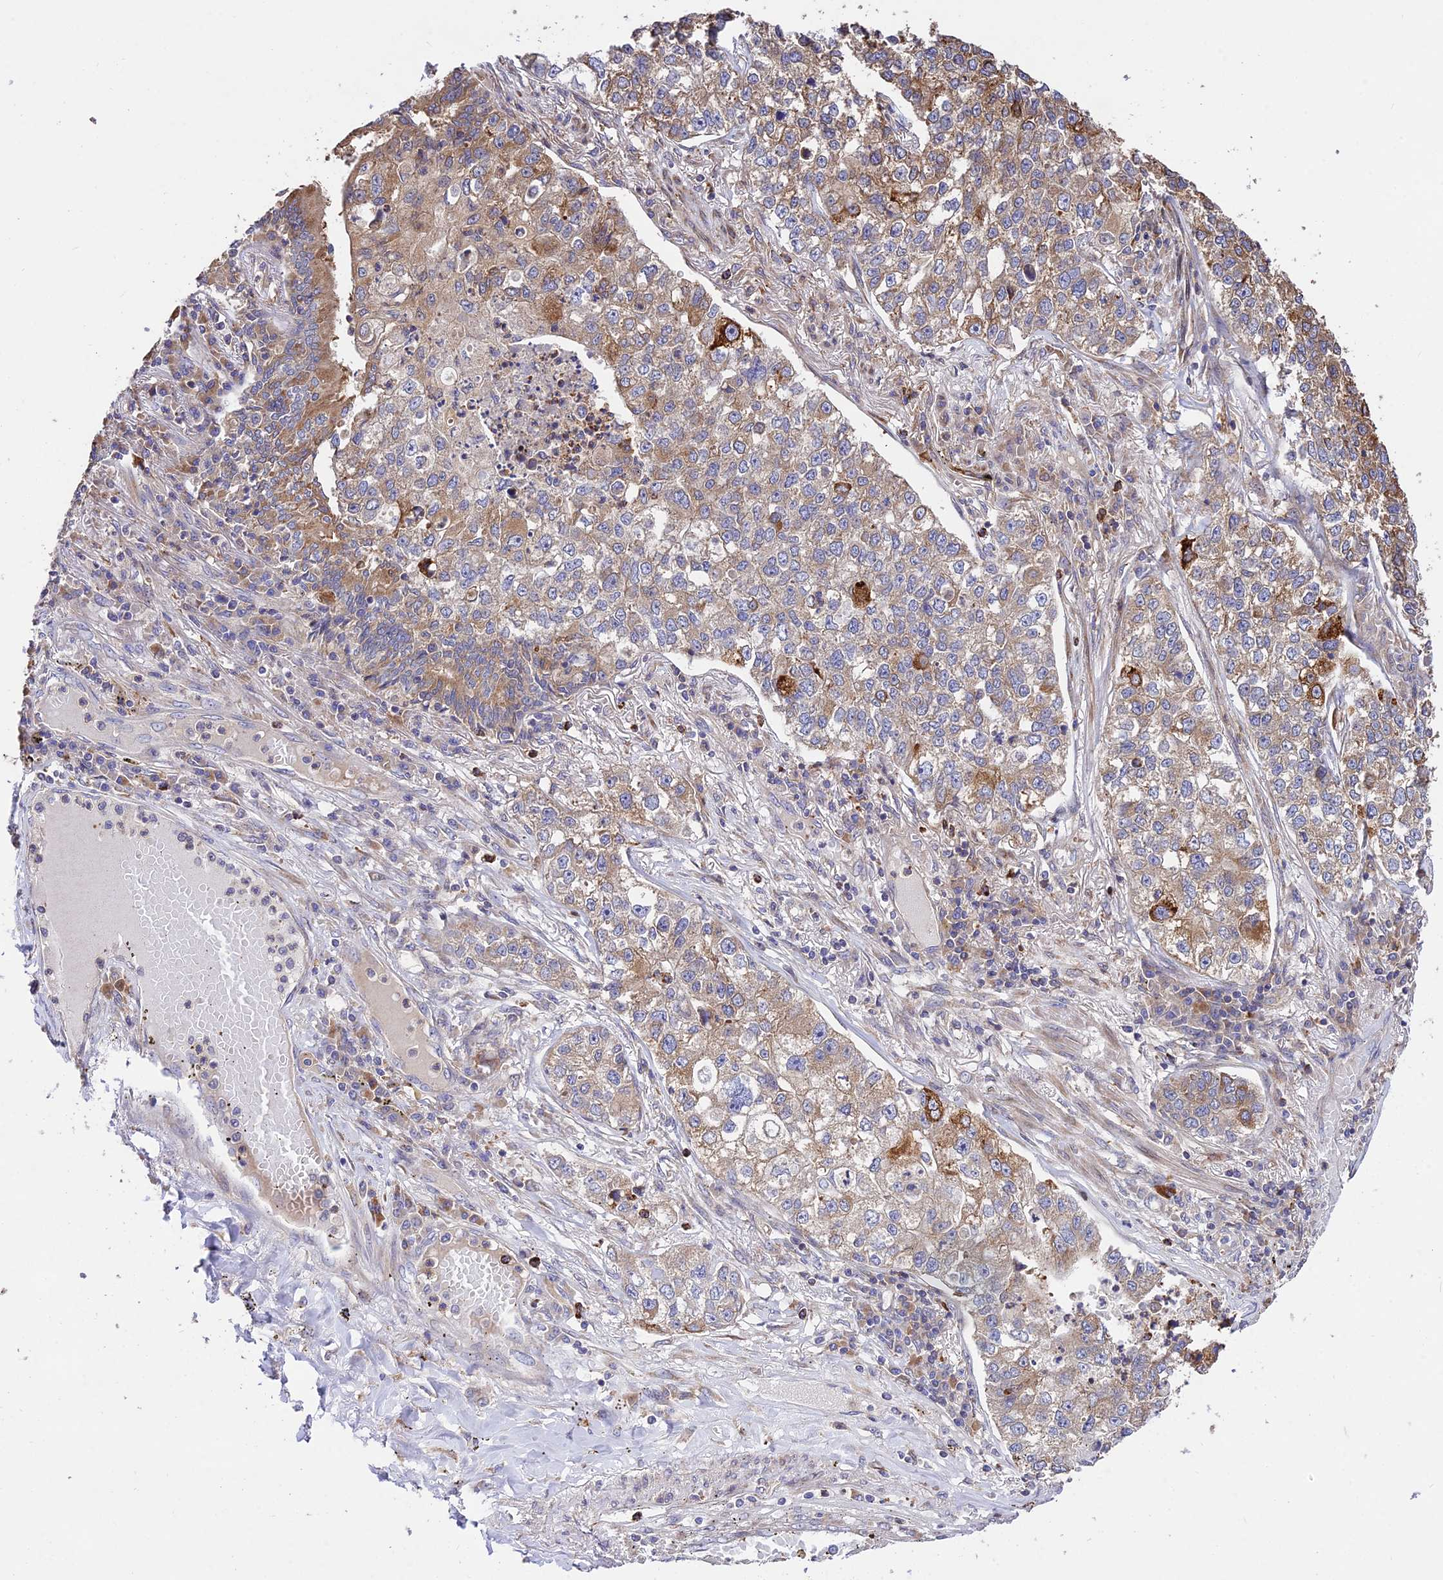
{"staining": {"intensity": "strong", "quantity": "25%-75%", "location": "cytoplasmic/membranous"}, "tissue": "lung cancer", "cell_type": "Tumor cells", "image_type": "cancer", "snomed": [{"axis": "morphology", "description": "Adenocarcinoma, NOS"}, {"axis": "topography", "description": "Lung"}], "caption": "Immunohistochemistry (DAB) staining of human adenocarcinoma (lung) displays strong cytoplasmic/membranous protein staining in about 25%-75% of tumor cells. The staining was performed using DAB (3,3'-diaminobenzidine) to visualize the protein expression in brown, while the nuclei were stained in blue with hematoxylin (Magnification: 20x).", "gene": "ROCK1", "patient": {"sex": "male", "age": 49}}